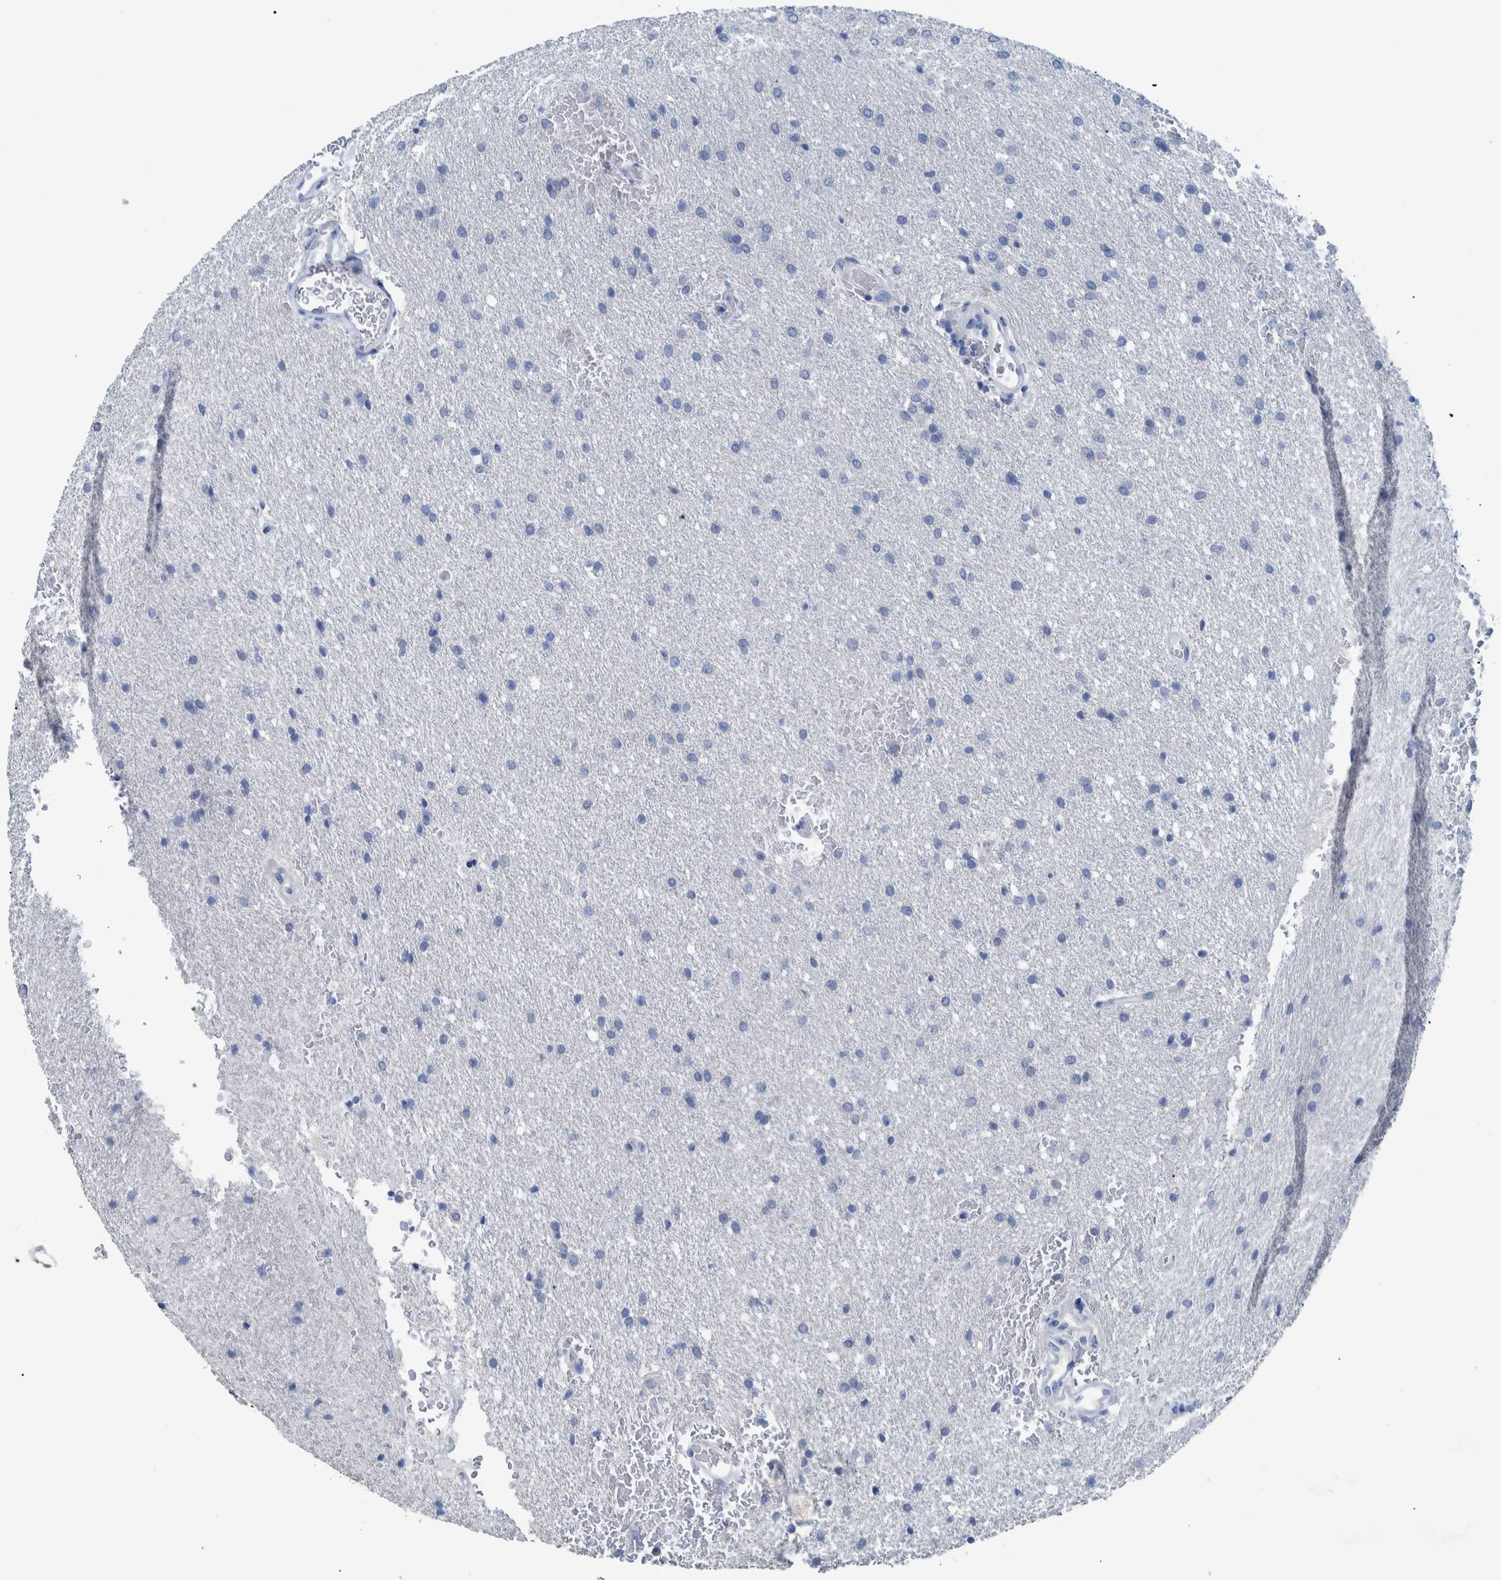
{"staining": {"intensity": "negative", "quantity": "none", "location": "none"}, "tissue": "glioma", "cell_type": "Tumor cells", "image_type": "cancer", "snomed": [{"axis": "morphology", "description": "Glioma, malignant, Low grade"}, {"axis": "topography", "description": "Brain"}], "caption": "IHC of glioma shows no positivity in tumor cells.", "gene": "IDO1", "patient": {"sex": "female", "age": 37}}